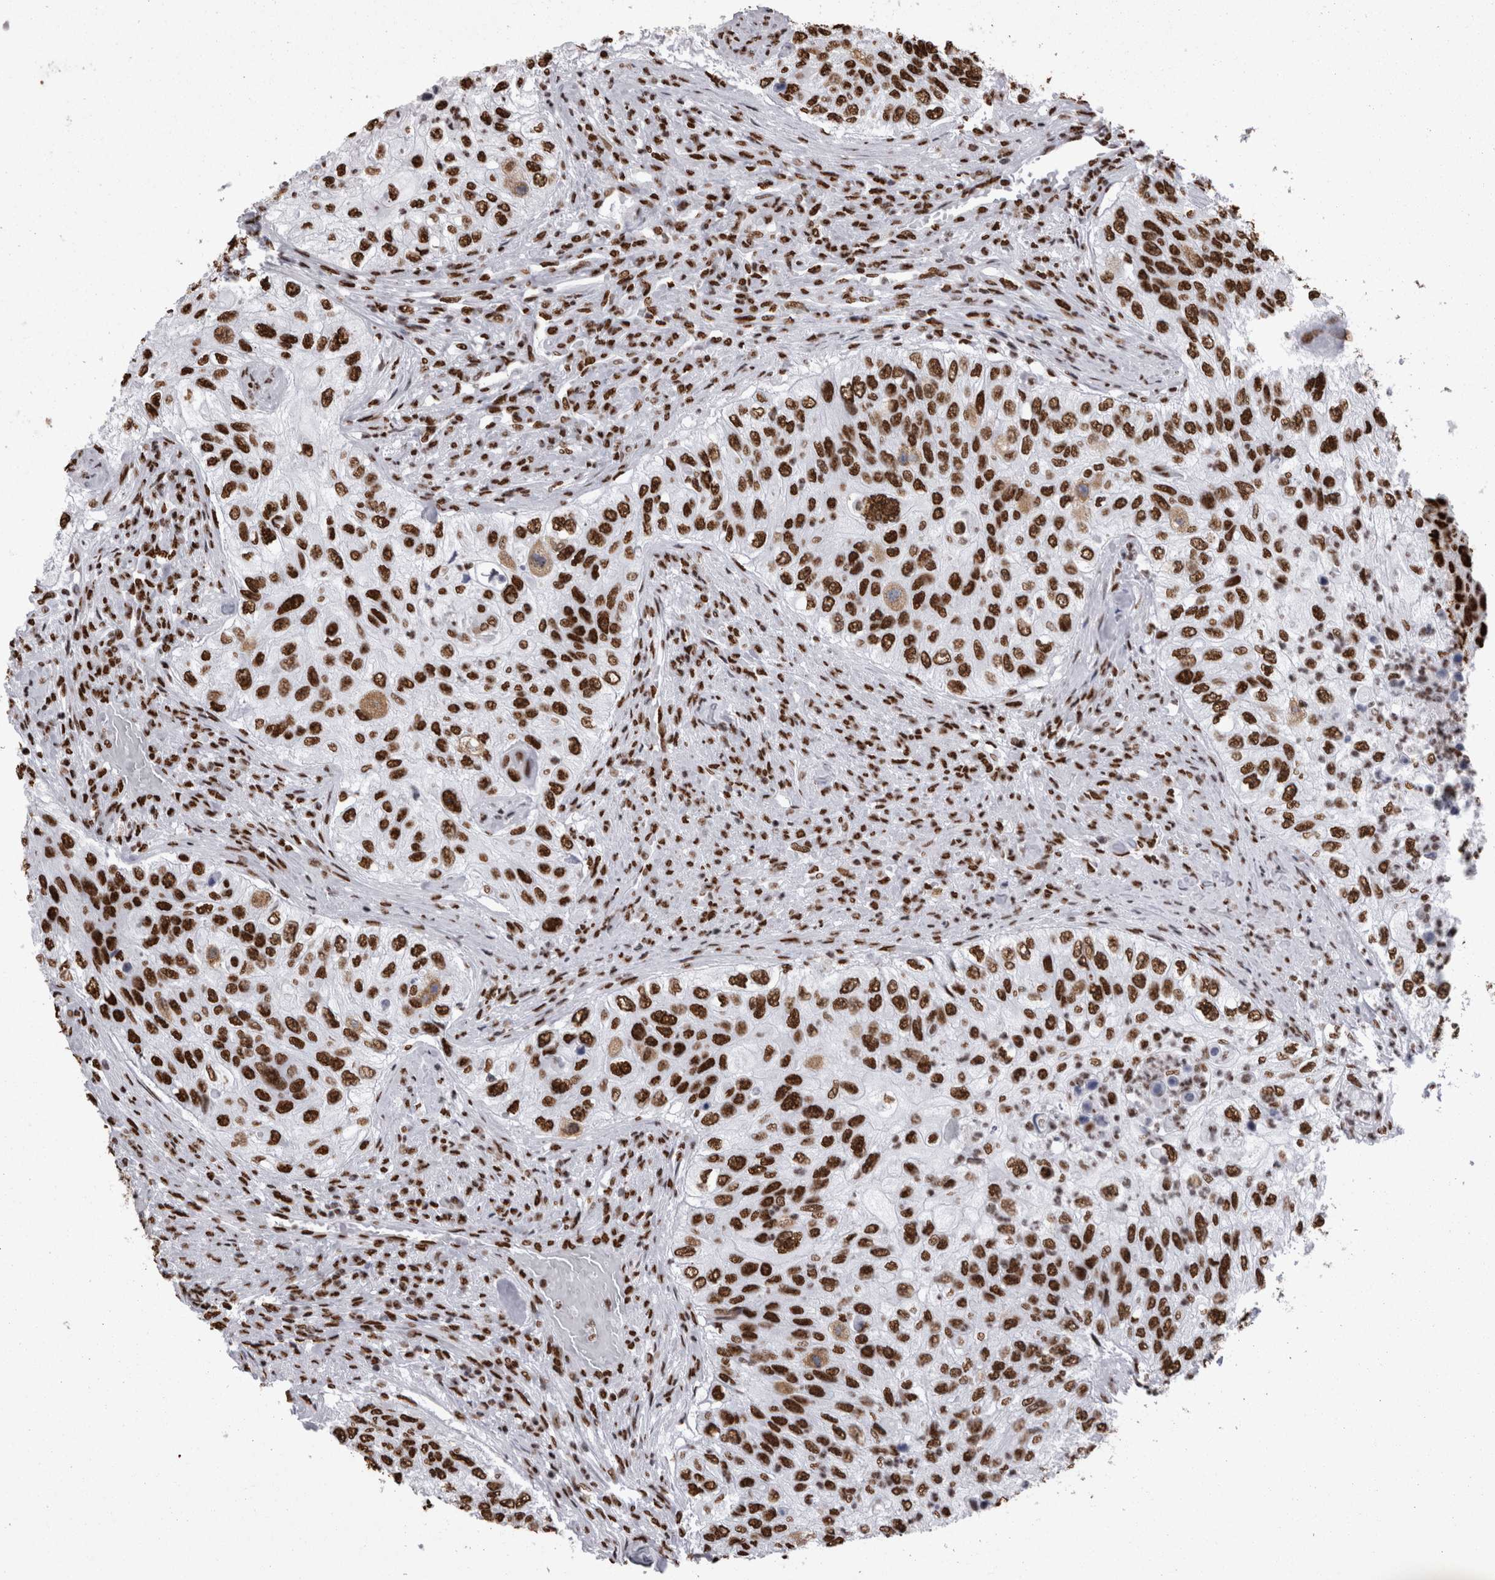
{"staining": {"intensity": "strong", "quantity": ">75%", "location": "nuclear"}, "tissue": "urothelial cancer", "cell_type": "Tumor cells", "image_type": "cancer", "snomed": [{"axis": "morphology", "description": "Urothelial carcinoma, High grade"}, {"axis": "topography", "description": "Urinary bladder"}], "caption": "Human high-grade urothelial carcinoma stained with a protein marker reveals strong staining in tumor cells.", "gene": "HNRNPM", "patient": {"sex": "female", "age": 60}}